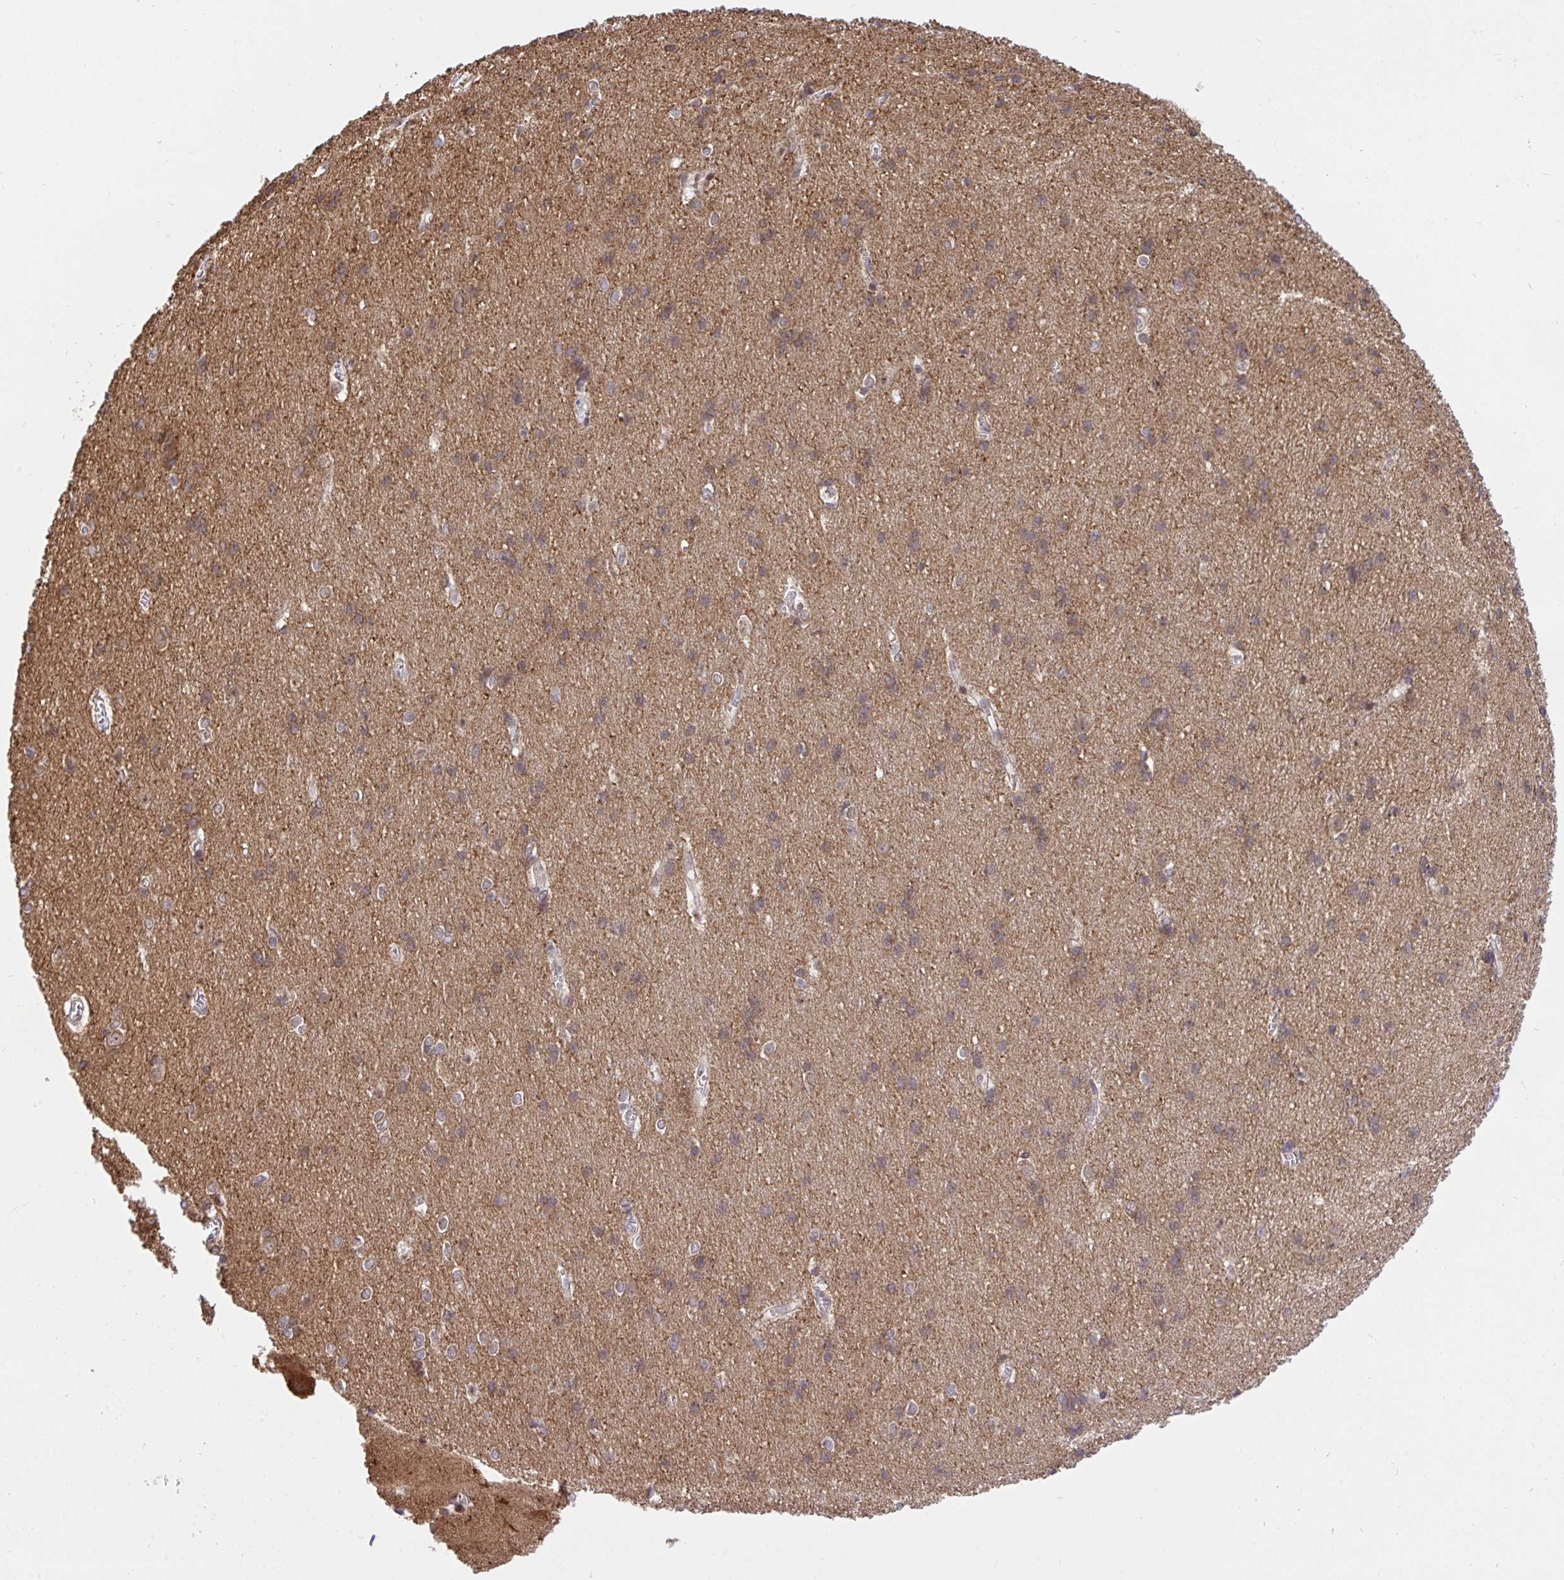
{"staining": {"intensity": "negative", "quantity": "none", "location": "none"}, "tissue": "cerebral cortex", "cell_type": "Endothelial cells", "image_type": "normal", "snomed": [{"axis": "morphology", "description": "Normal tissue, NOS"}, {"axis": "topography", "description": "Cerebral cortex"}], "caption": "Histopathology image shows no significant protein expression in endothelial cells of benign cerebral cortex.", "gene": "ERI1", "patient": {"sex": "male", "age": 37}}